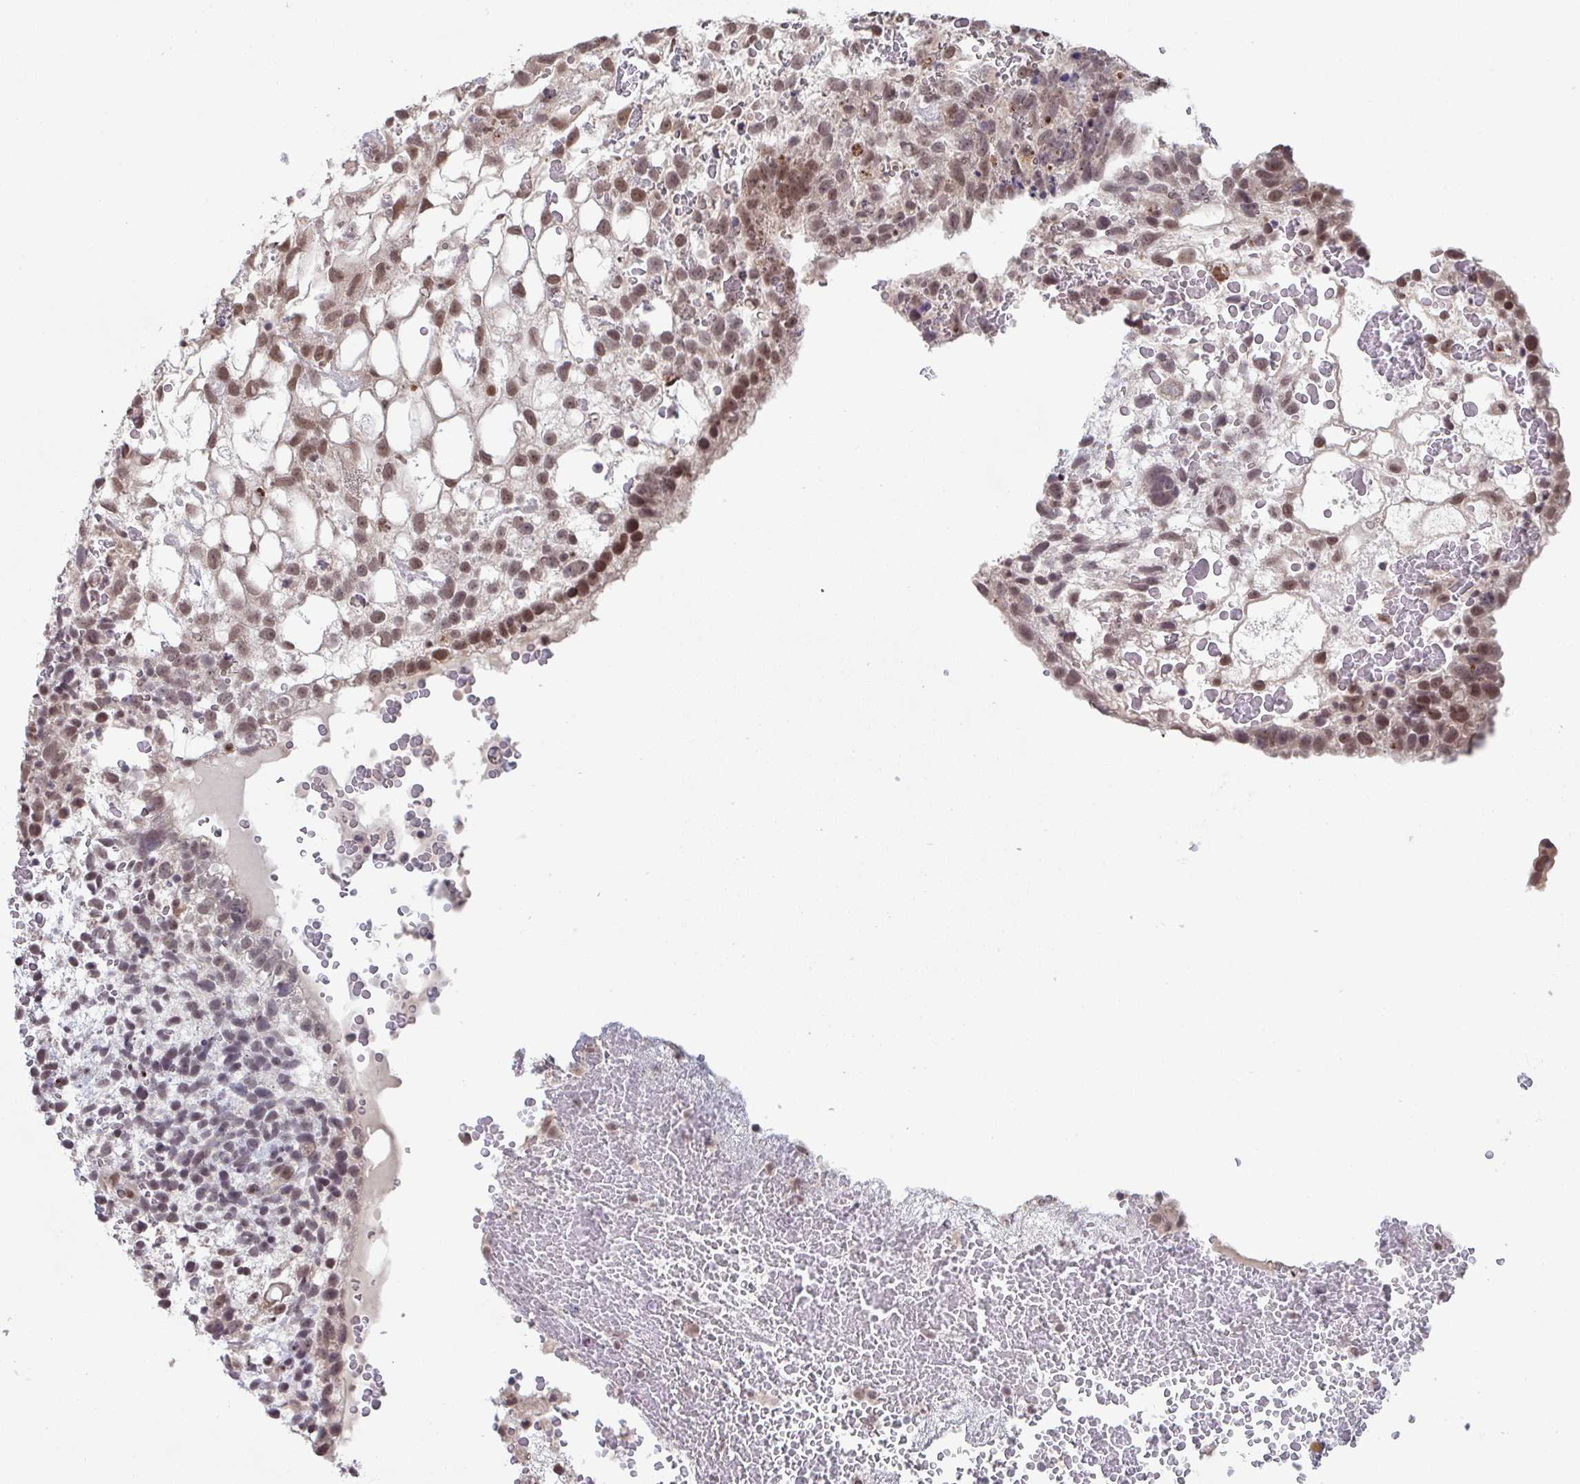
{"staining": {"intensity": "moderate", "quantity": ">75%", "location": "nuclear"}, "tissue": "testis cancer", "cell_type": "Tumor cells", "image_type": "cancer", "snomed": [{"axis": "morphology", "description": "Normal tissue, NOS"}, {"axis": "morphology", "description": "Carcinoma, Embryonal, NOS"}, {"axis": "topography", "description": "Testis"}], "caption": "Brown immunohistochemical staining in testis cancer (embryonal carcinoma) demonstrates moderate nuclear staining in approximately >75% of tumor cells. (Stains: DAB (3,3'-diaminobenzidine) in brown, nuclei in blue, Microscopy: brightfield microscopy at high magnification).", "gene": "JMJD1C", "patient": {"sex": "male", "age": 32}}